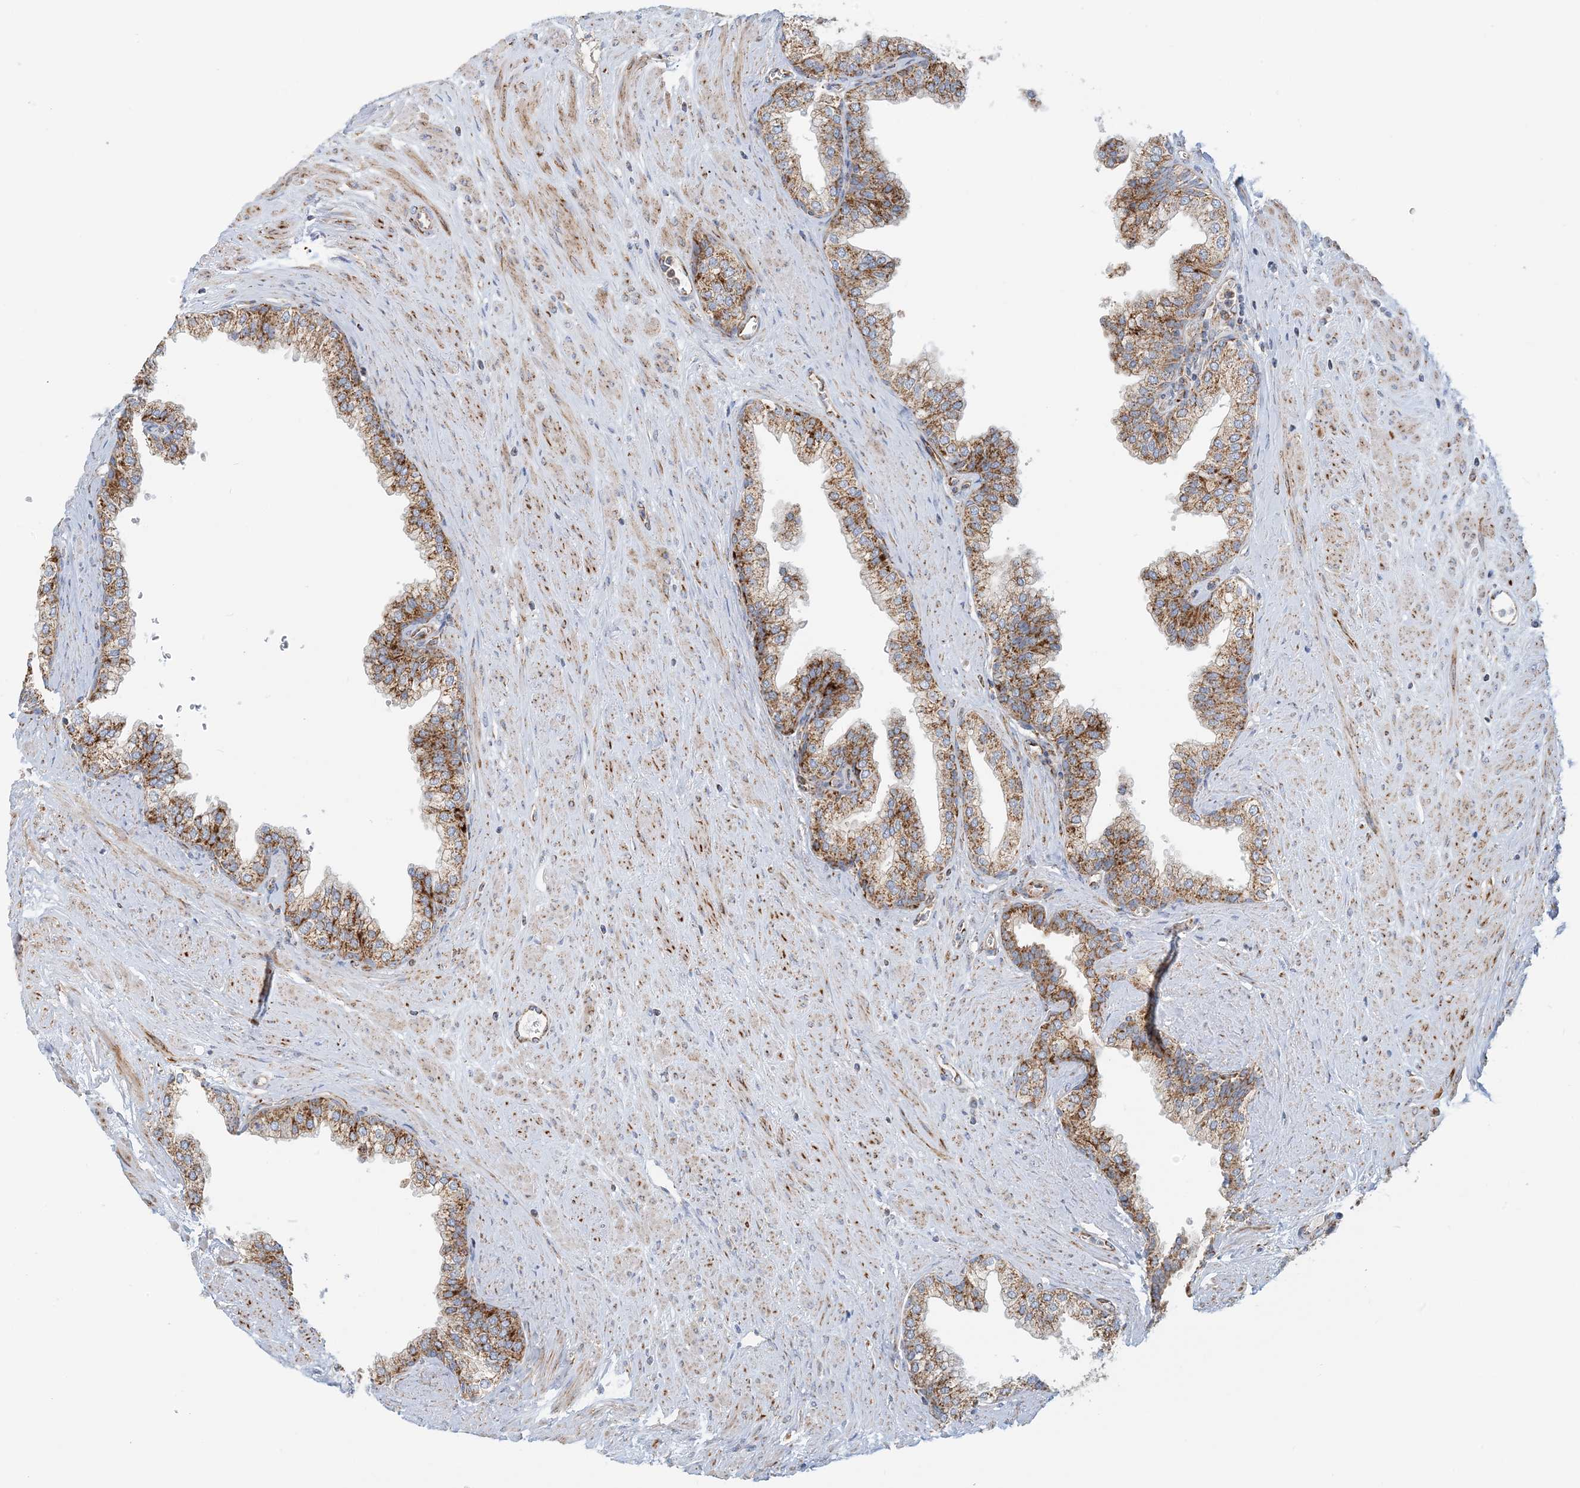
{"staining": {"intensity": "moderate", "quantity": ">75%", "location": "cytoplasmic/membranous"}, "tissue": "prostate", "cell_type": "Glandular cells", "image_type": "normal", "snomed": [{"axis": "morphology", "description": "Normal tissue, NOS"}, {"axis": "morphology", "description": "Urothelial carcinoma, Low grade"}, {"axis": "topography", "description": "Urinary bladder"}, {"axis": "topography", "description": "Prostate"}], "caption": "Approximately >75% of glandular cells in normal human prostate exhibit moderate cytoplasmic/membranous protein expression as visualized by brown immunohistochemical staining.", "gene": "COA3", "patient": {"sex": "male", "age": 60}}